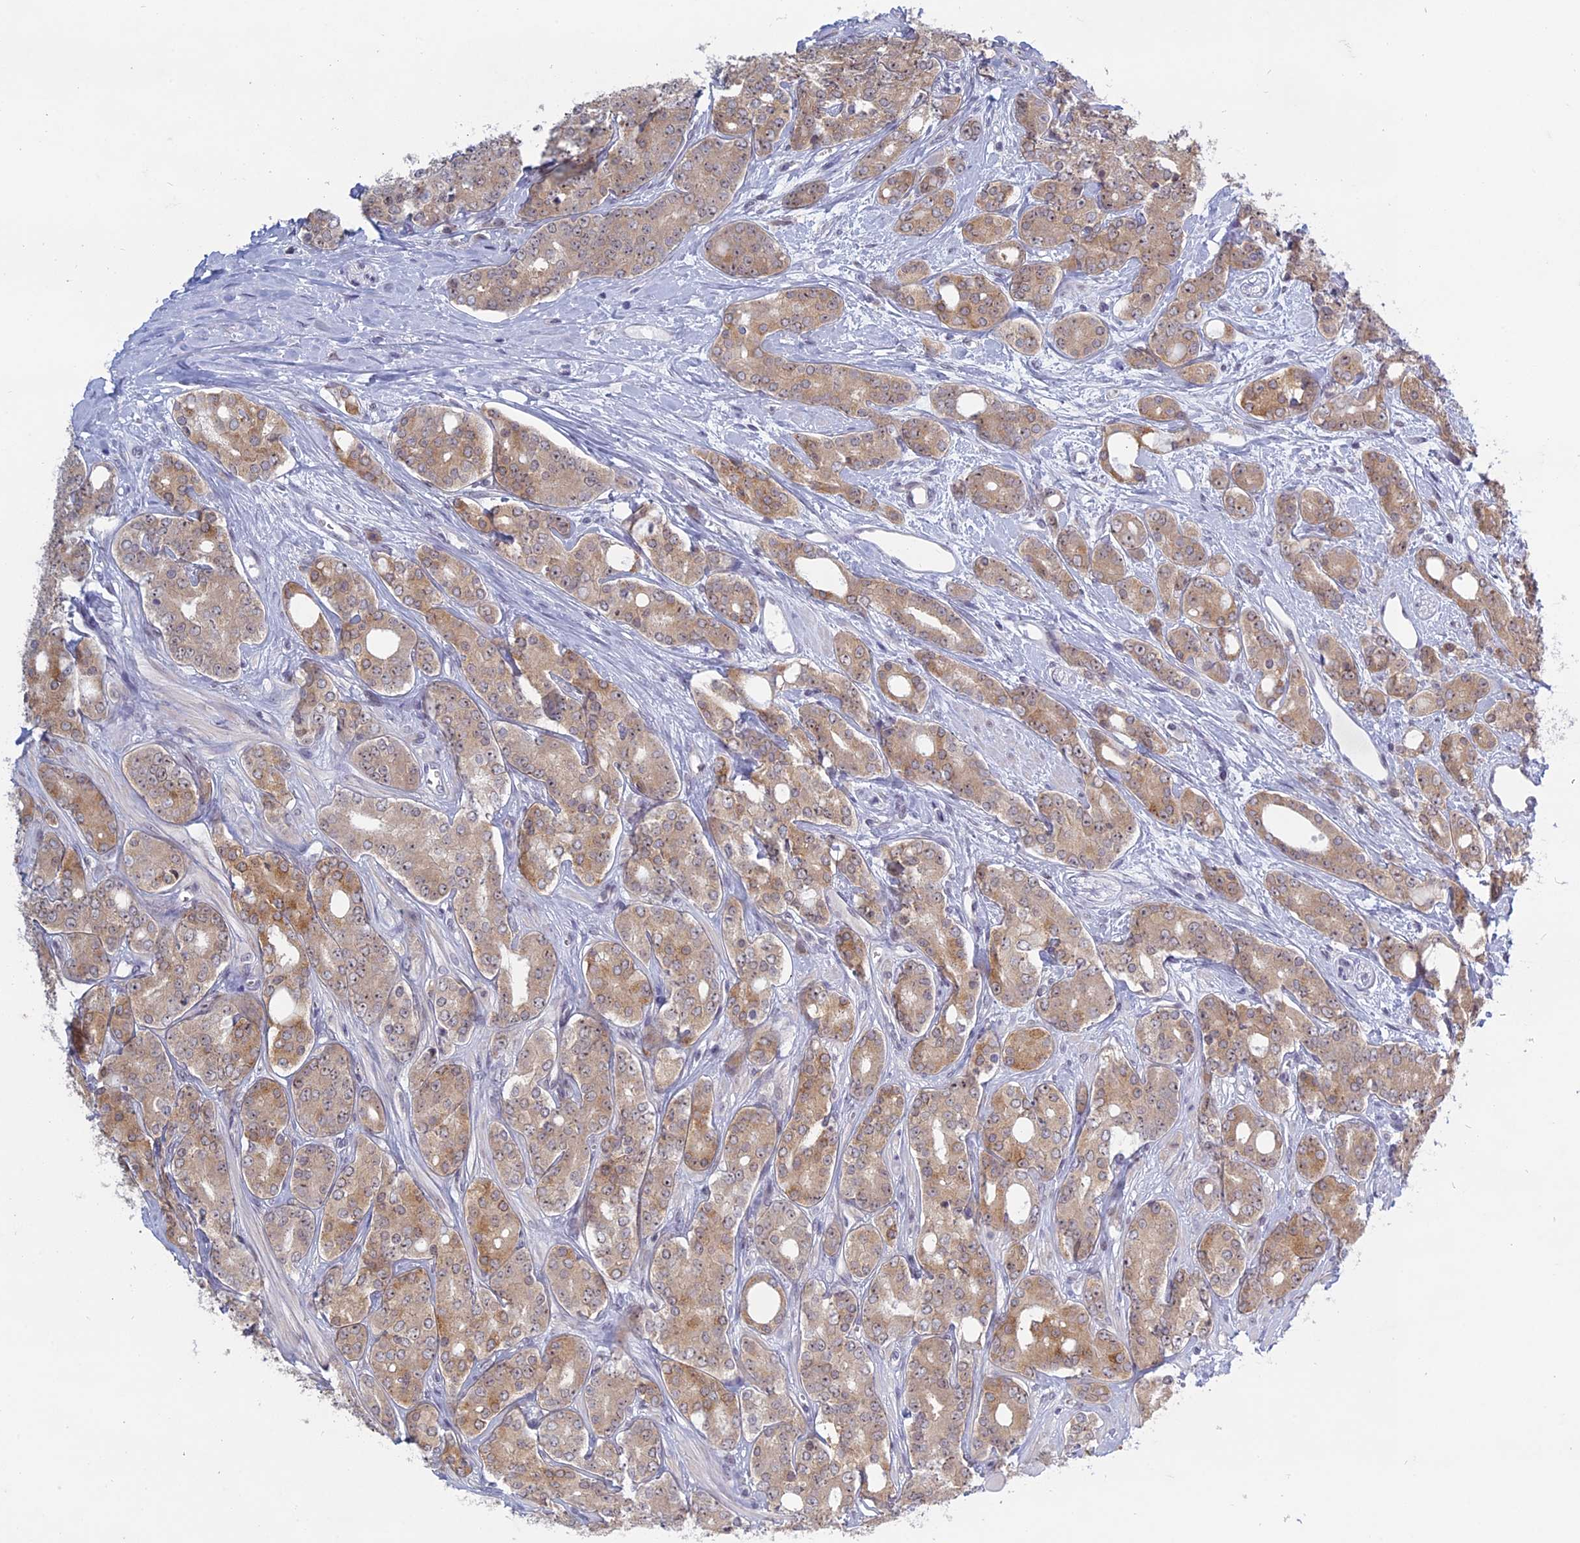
{"staining": {"intensity": "weak", "quantity": ">75%", "location": "cytoplasmic/membranous"}, "tissue": "prostate cancer", "cell_type": "Tumor cells", "image_type": "cancer", "snomed": [{"axis": "morphology", "description": "Adenocarcinoma, High grade"}, {"axis": "topography", "description": "Prostate"}], "caption": "This is a photomicrograph of immunohistochemistry (IHC) staining of prostate adenocarcinoma (high-grade), which shows weak expression in the cytoplasmic/membranous of tumor cells.", "gene": "RPS19BP1", "patient": {"sex": "male", "age": 62}}